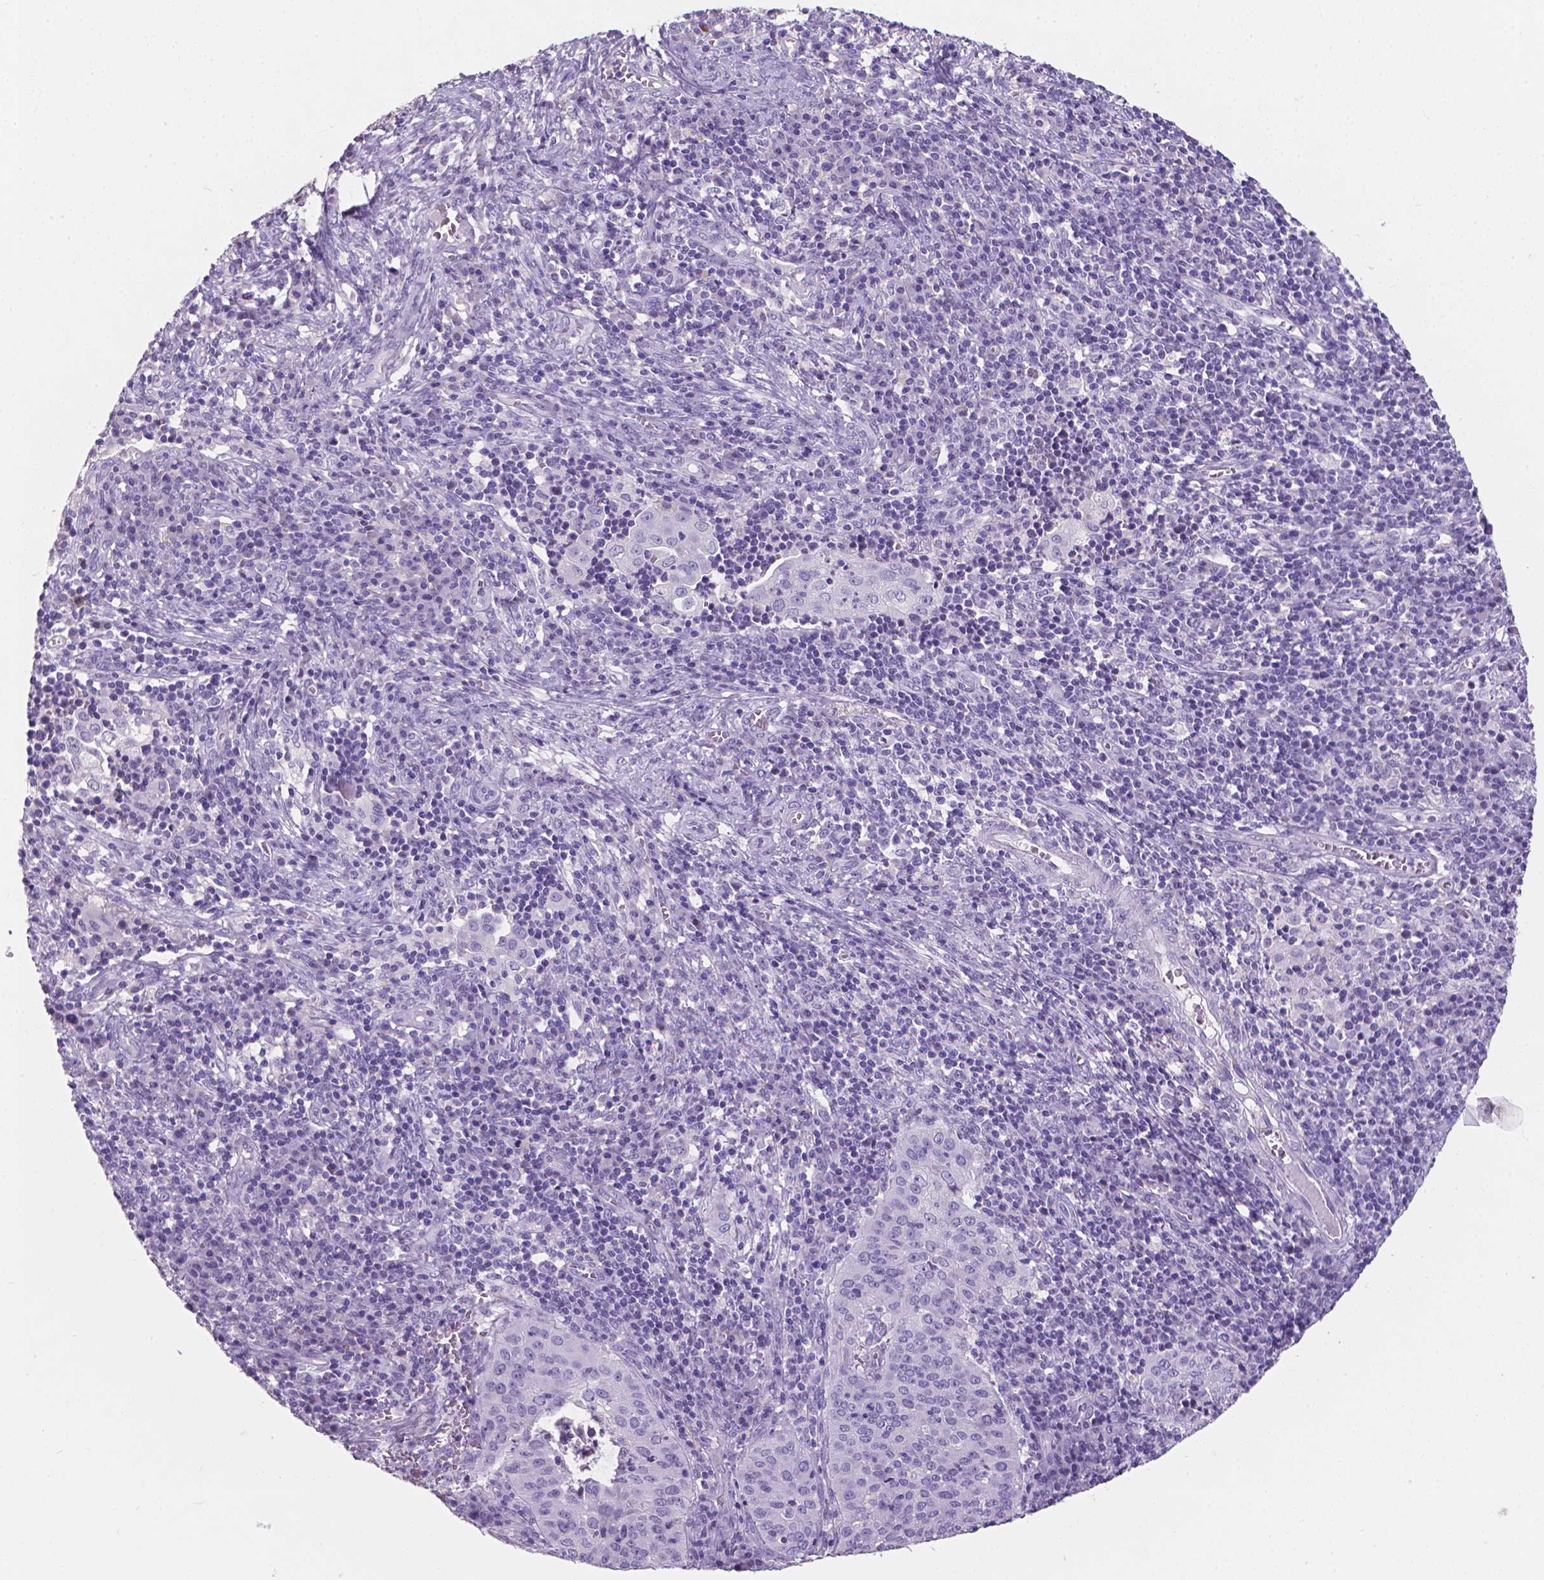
{"staining": {"intensity": "negative", "quantity": "none", "location": "none"}, "tissue": "cervical cancer", "cell_type": "Tumor cells", "image_type": "cancer", "snomed": [{"axis": "morphology", "description": "Squamous cell carcinoma, NOS"}, {"axis": "topography", "description": "Cervix"}], "caption": "Cervical cancer was stained to show a protein in brown. There is no significant staining in tumor cells.", "gene": "XPNPEP2", "patient": {"sex": "female", "age": 39}}